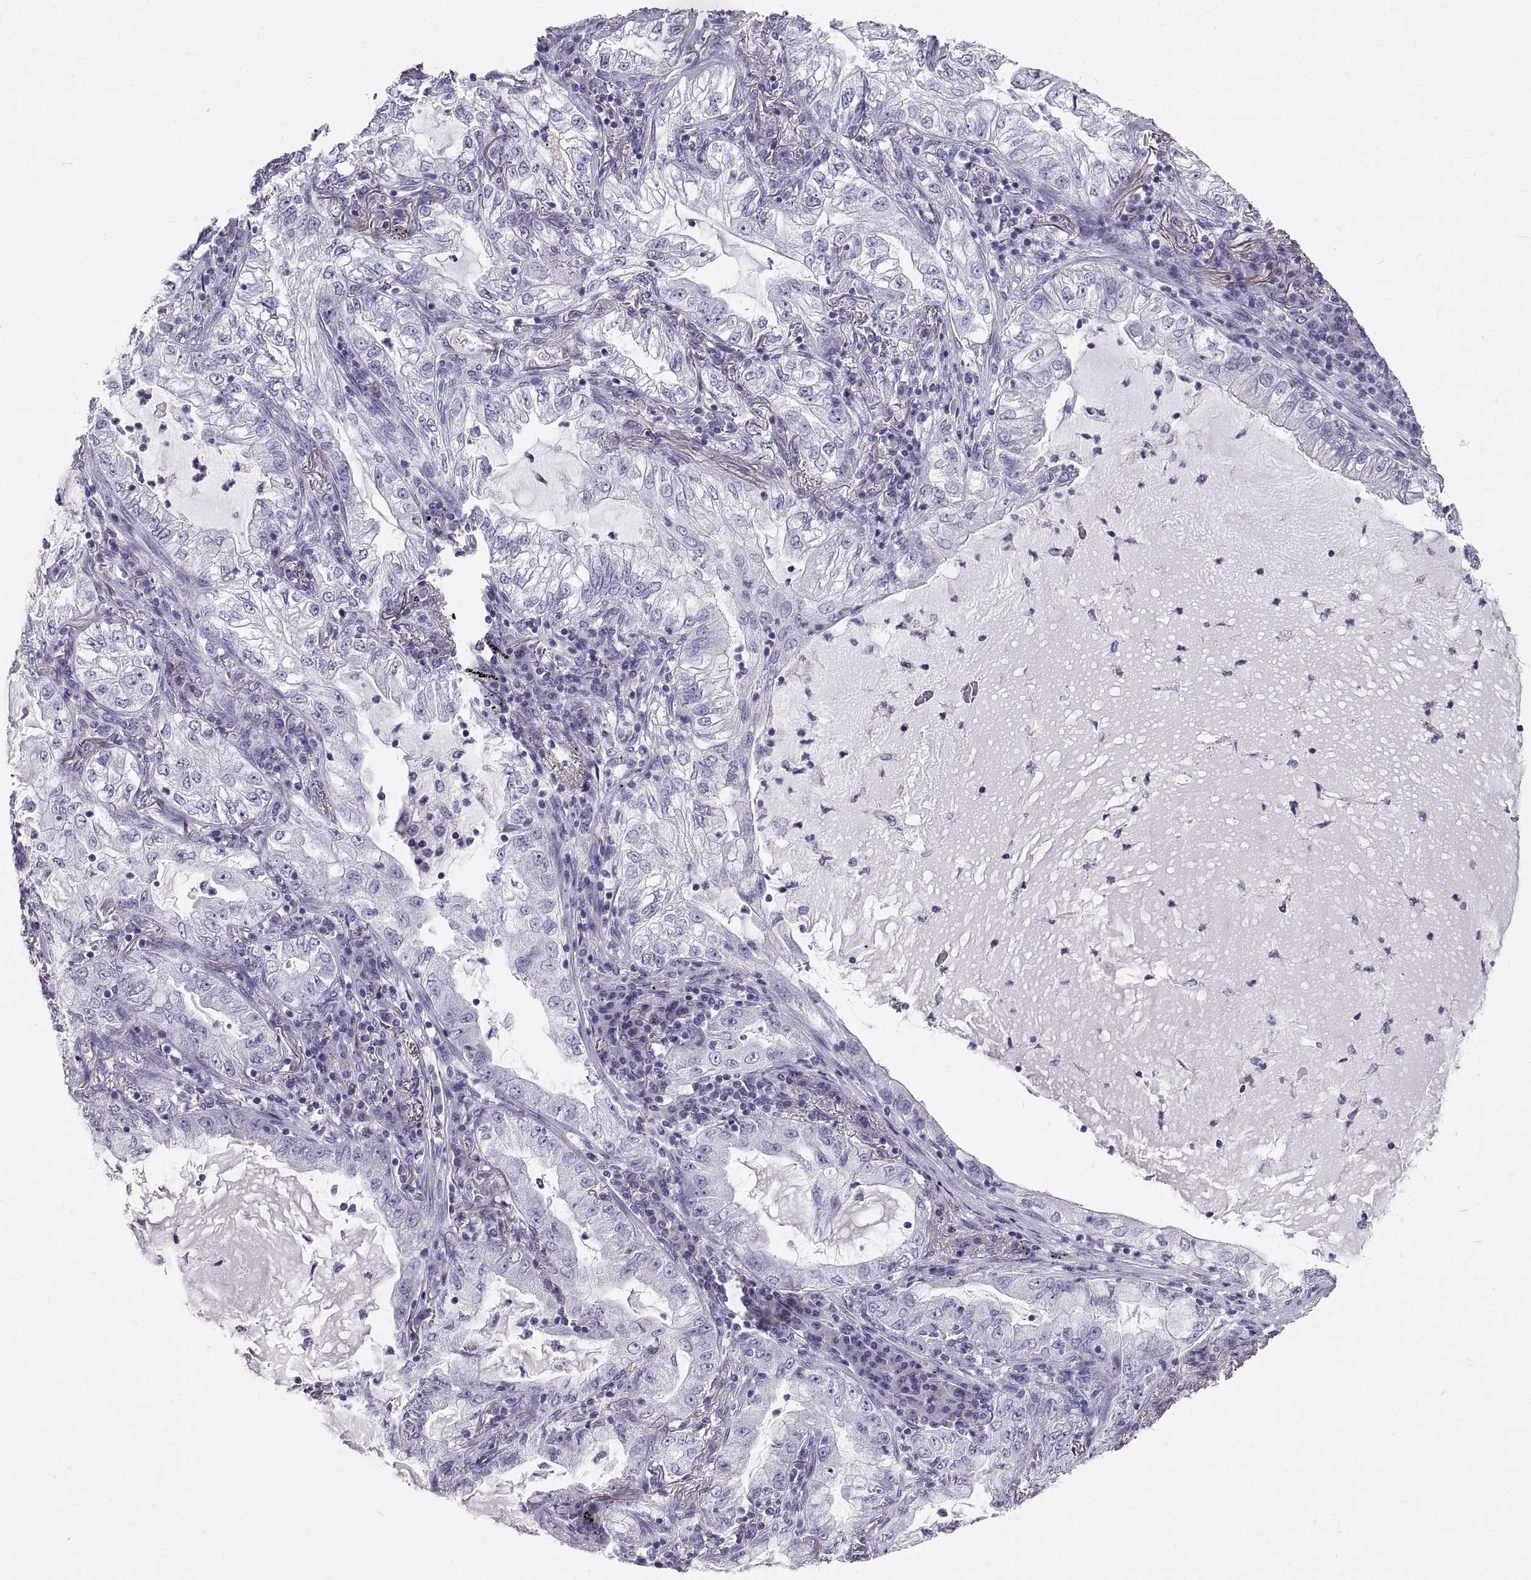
{"staining": {"intensity": "negative", "quantity": "none", "location": "none"}, "tissue": "lung cancer", "cell_type": "Tumor cells", "image_type": "cancer", "snomed": [{"axis": "morphology", "description": "Adenocarcinoma, NOS"}, {"axis": "topography", "description": "Lung"}], "caption": "Photomicrograph shows no protein positivity in tumor cells of adenocarcinoma (lung) tissue. (Immunohistochemistry, brightfield microscopy, high magnification).", "gene": "GNG12", "patient": {"sex": "female", "age": 73}}